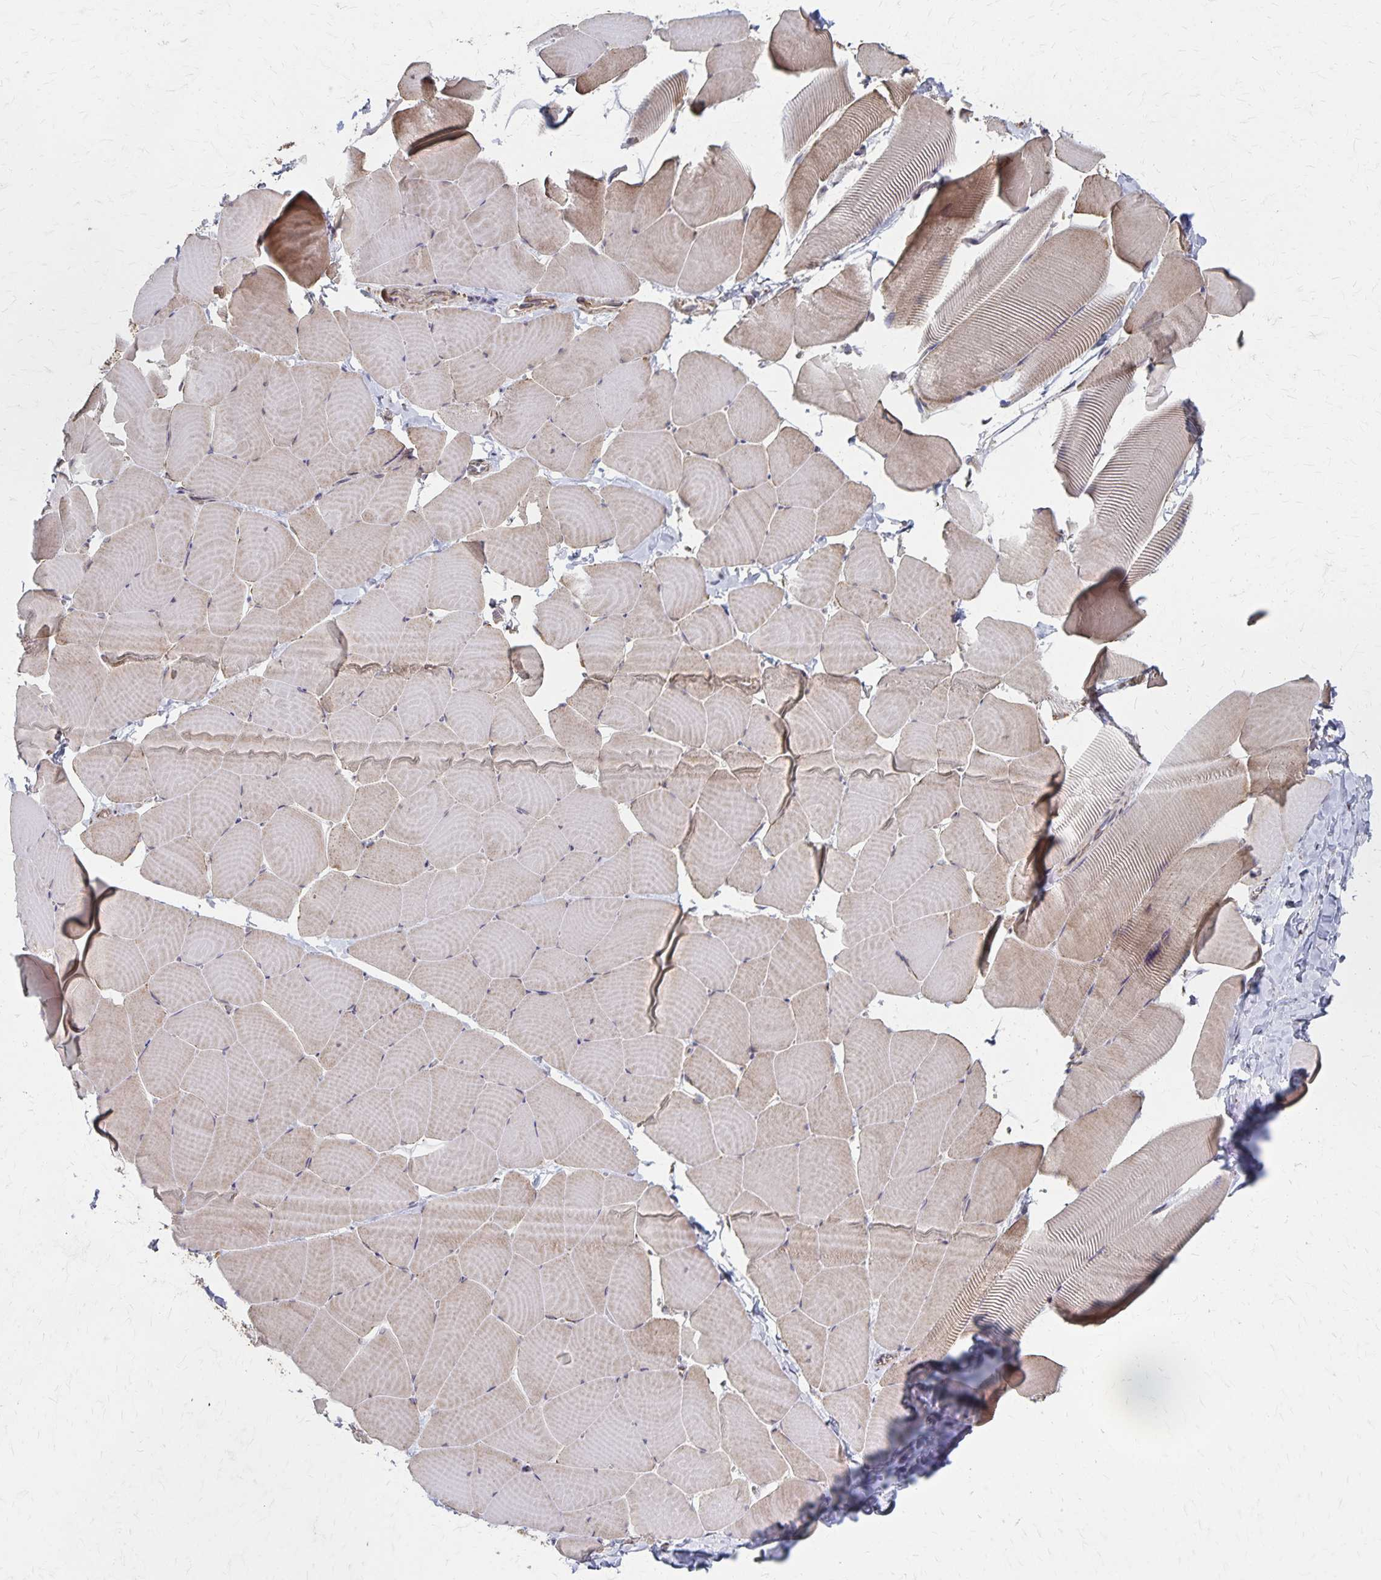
{"staining": {"intensity": "weak", "quantity": "25%-75%", "location": "cytoplasmic/membranous"}, "tissue": "skeletal muscle", "cell_type": "Myocytes", "image_type": "normal", "snomed": [{"axis": "morphology", "description": "Normal tissue, NOS"}, {"axis": "topography", "description": "Skeletal muscle"}], "caption": "Immunohistochemical staining of normal skeletal muscle reveals weak cytoplasmic/membranous protein staining in about 25%-75% of myocytes.", "gene": "DYRK4", "patient": {"sex": "male", "age": 25}}